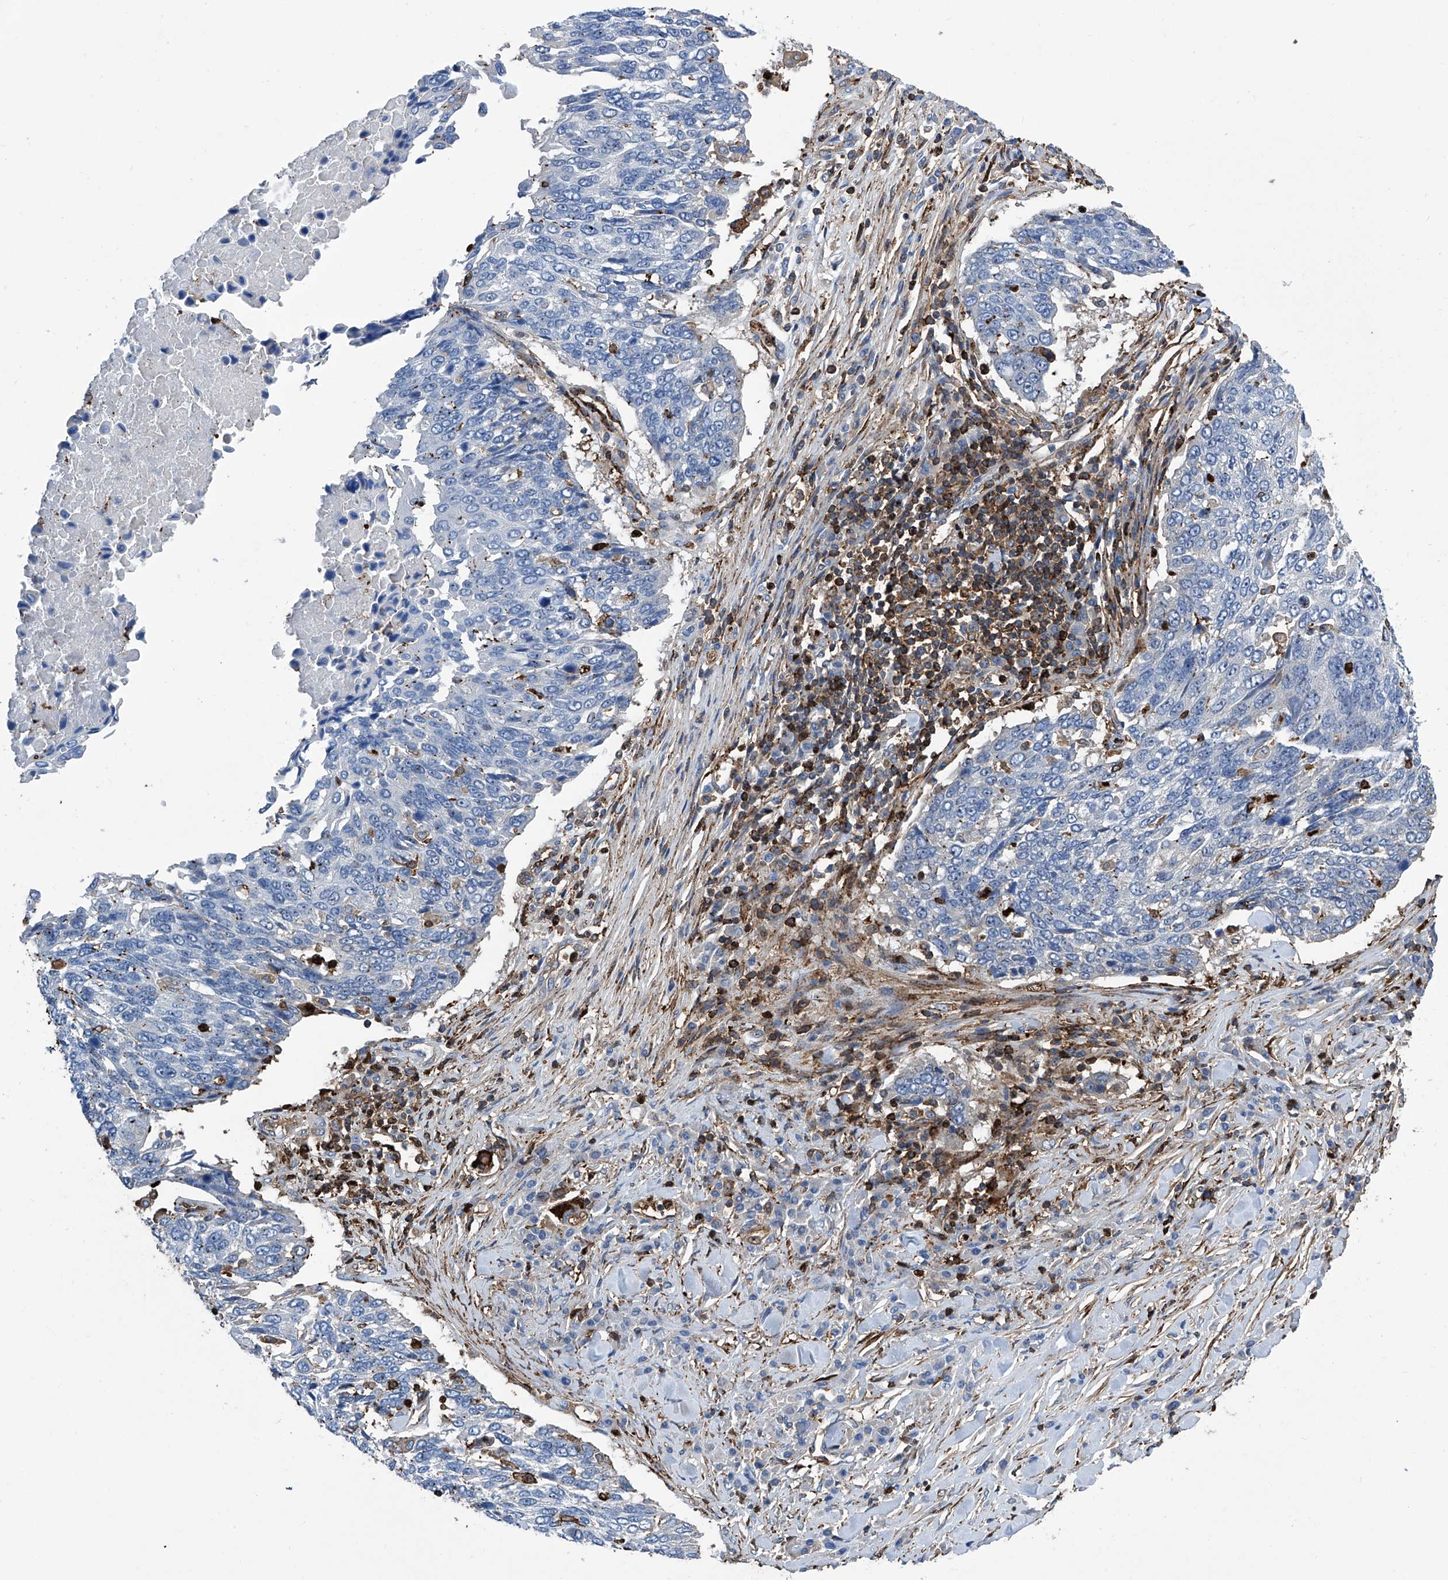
{"staining": {"intensity": "negative", "quantity": "none", "location": "none"}, "tissue": "lung cancer", "cell_type": "Tumor cells", "image_type": "cancer", "snomed": [{"axis": "morphology", "description": "Squamous cell carcinoma, NOS"}, {"axis": "topography", "description": "Lung"}], "caption": "Tumor cells are negative for protein expression in human lung cancer (squamous cell carcinoma).", "gene": "ZNF484", "patient": {"sex": "male", "age": 66}}